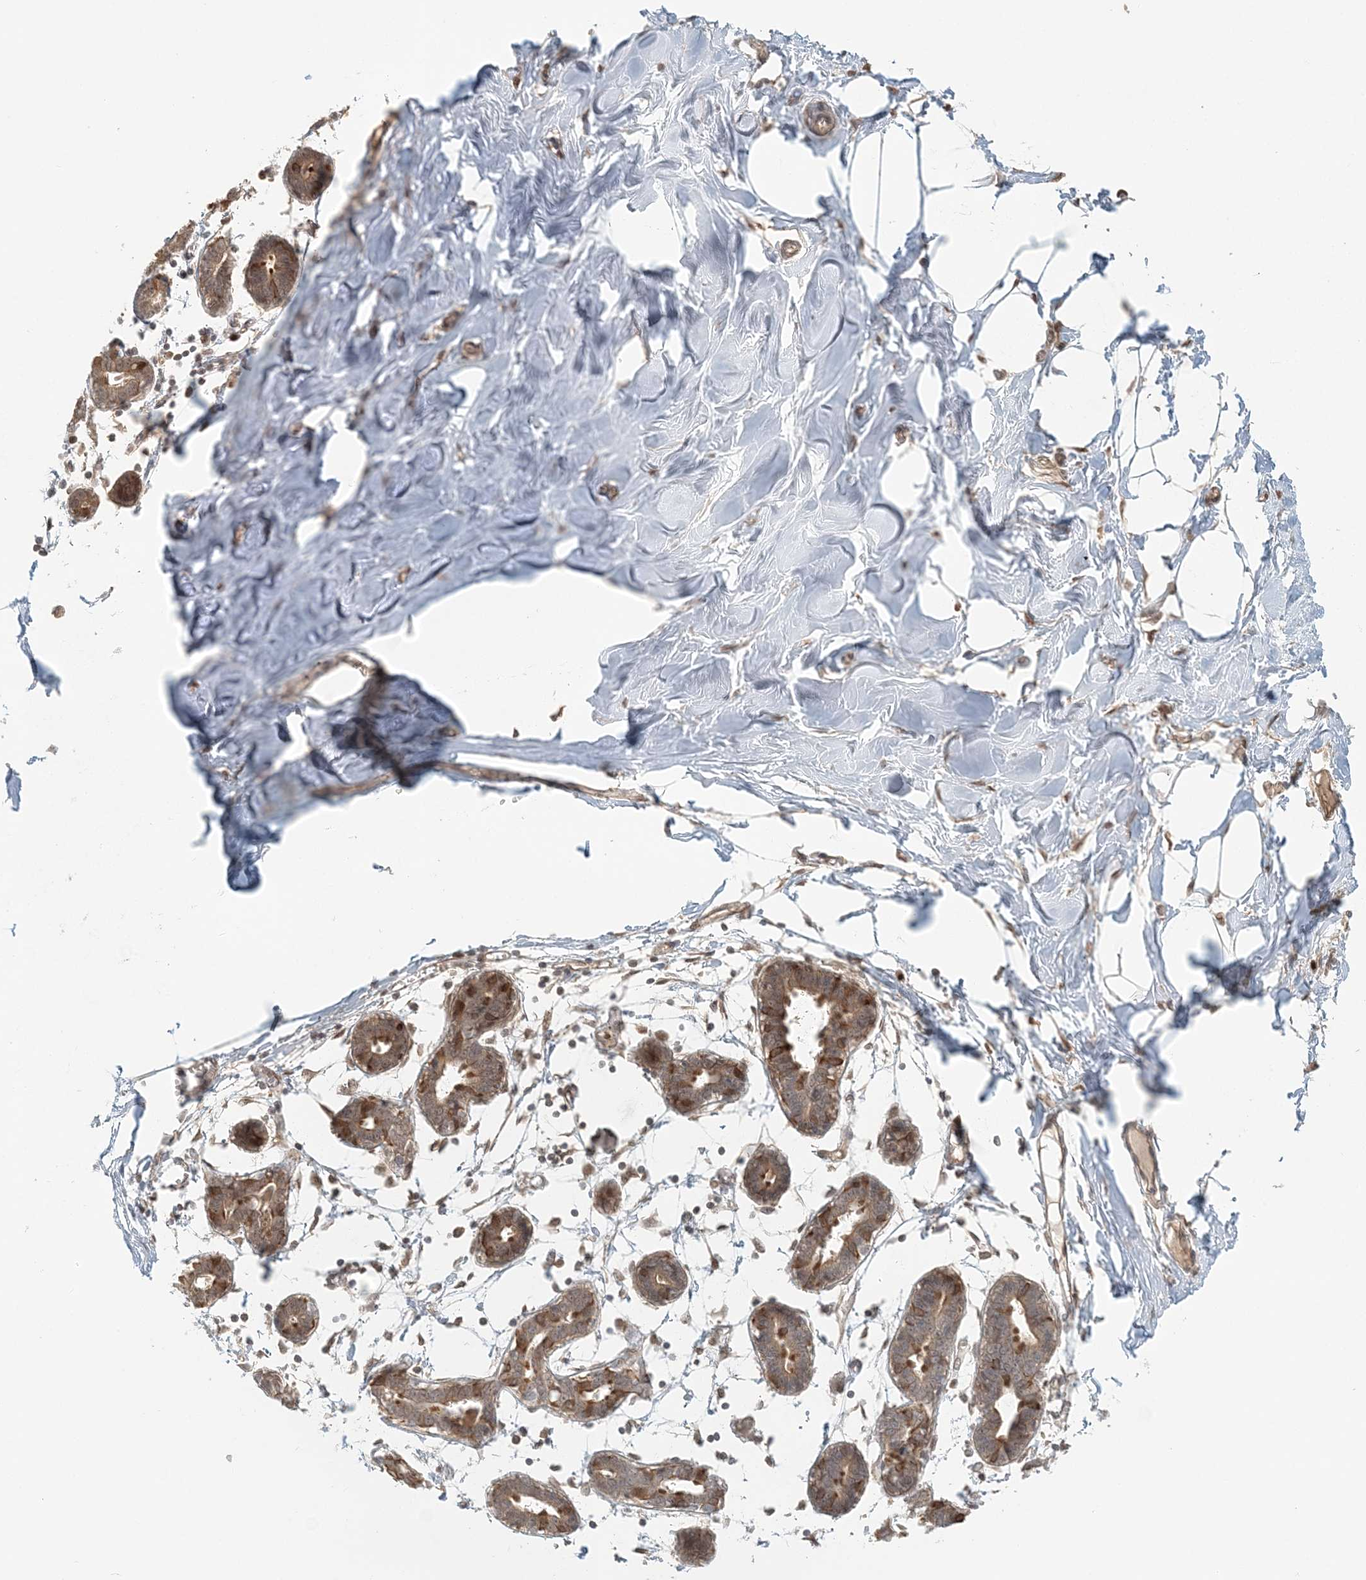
{"staining": {"intensity": "negative", "quantity": "none", "location": "none"}, "tissue": "breast", "cell_type": "Adipocytes", "image_type": "normal", "snomed": [{"axis": "morphology", "description": "Normal tissue, NOS"}, {"axis": "topography", "description": "Breast"}], "caption": "High power microscopy histopathology image of an IHC image of normal breast, revealing no significant staining in adipocytes. (DAB immunohistochemistry, high magnification).", "gene": "KIAA0232", "patient": {"sex": "female", "age": 27}}